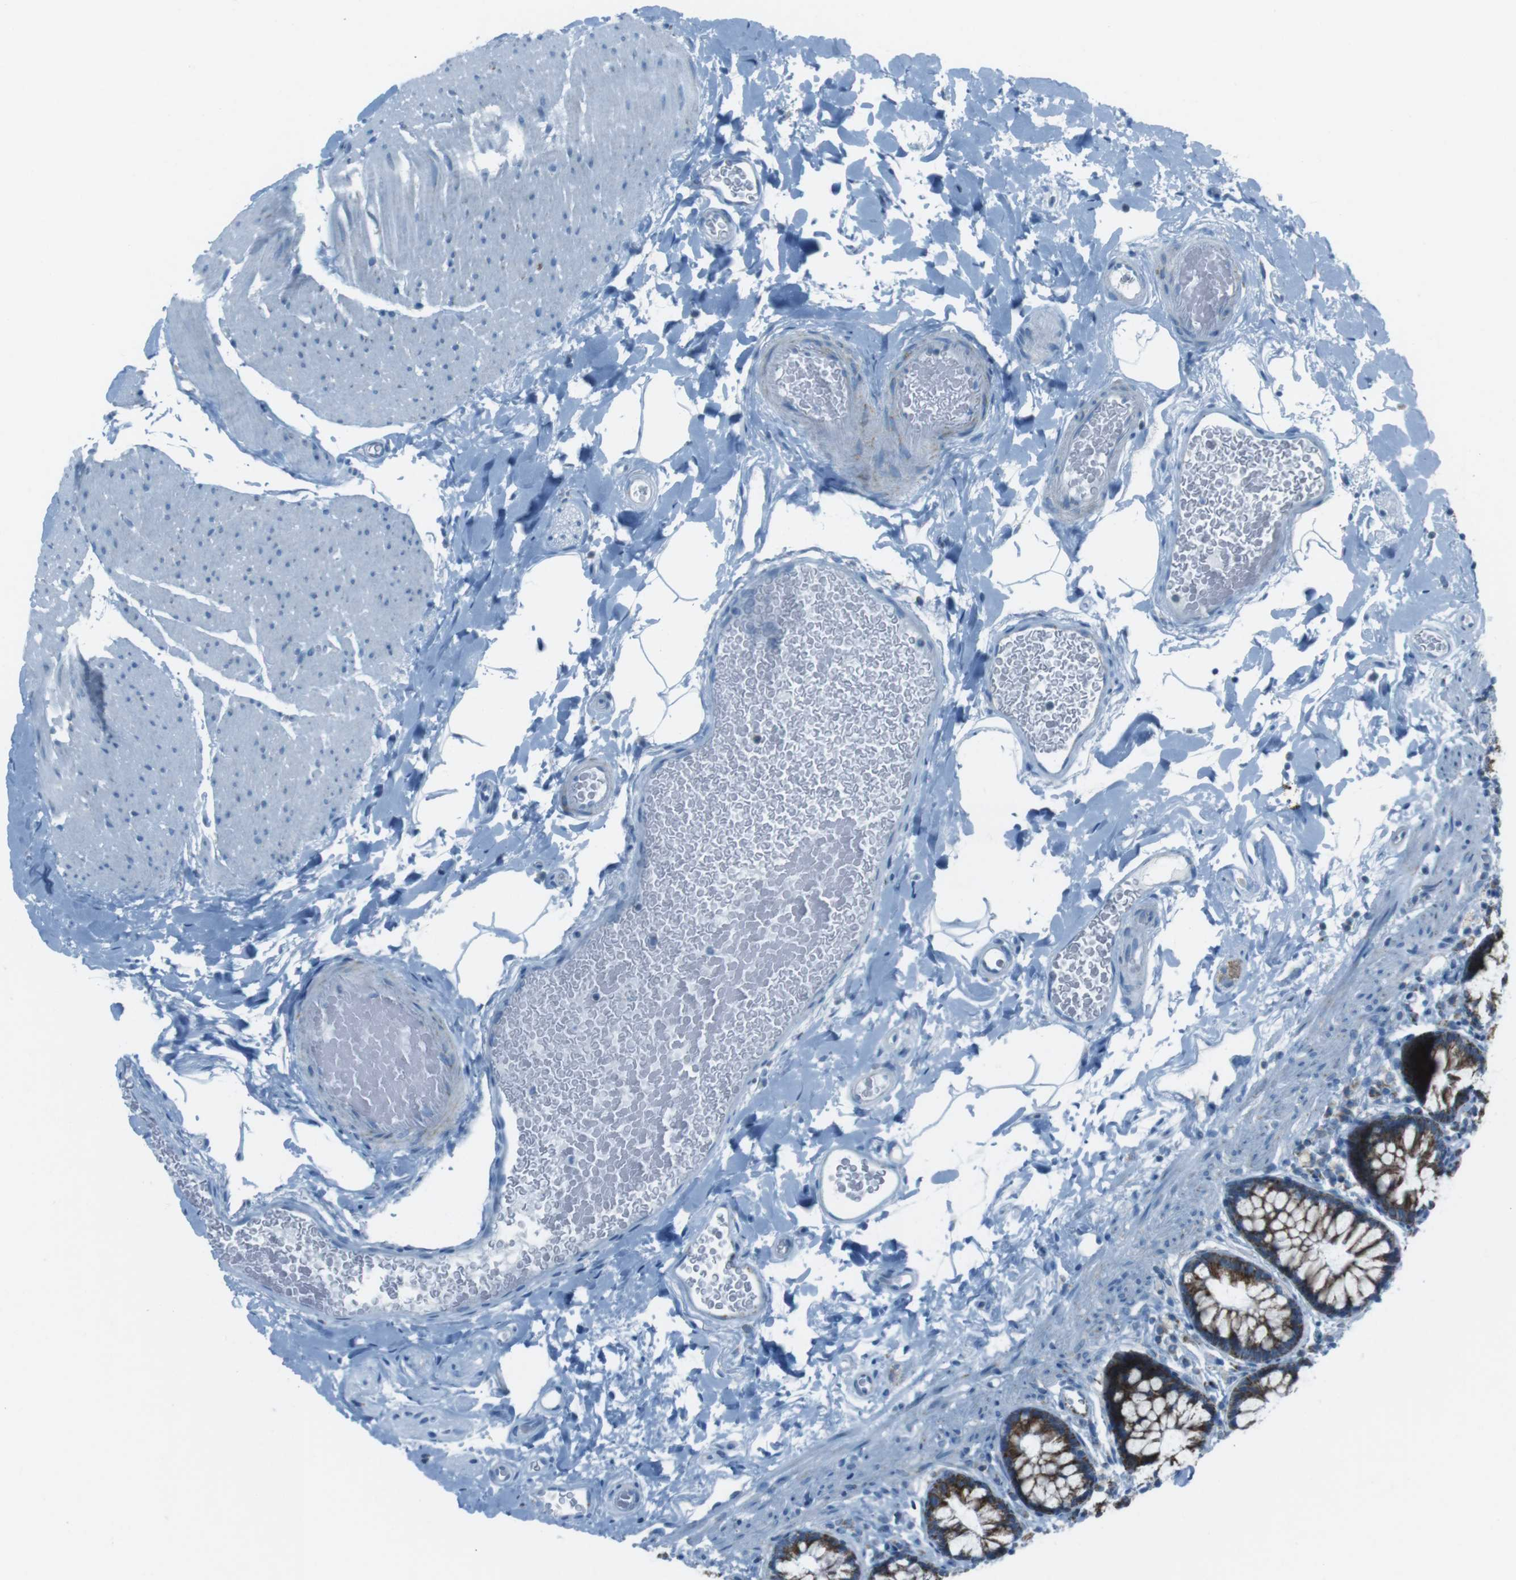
{"staining": {"intensity": "moderate", "quantity": "<25%", "location": "cytoplasmic/membranous"}, "tissue": "colon", "cell_type": "Endothelial cells", "image_type": "normal", "snomed": [{"axis": "morphology", "description": "Normal tissue, NOS"}, {"axis": "topography", "description": "Colon"}], "caption": "Moderate cytoplasmic/membranous staining for a protein is appreciated in approximately <25% of endothelial cells of normal colon using IHC.", "gene": "DNAJA3", "patient": {"sex": "female", "age": 80}}